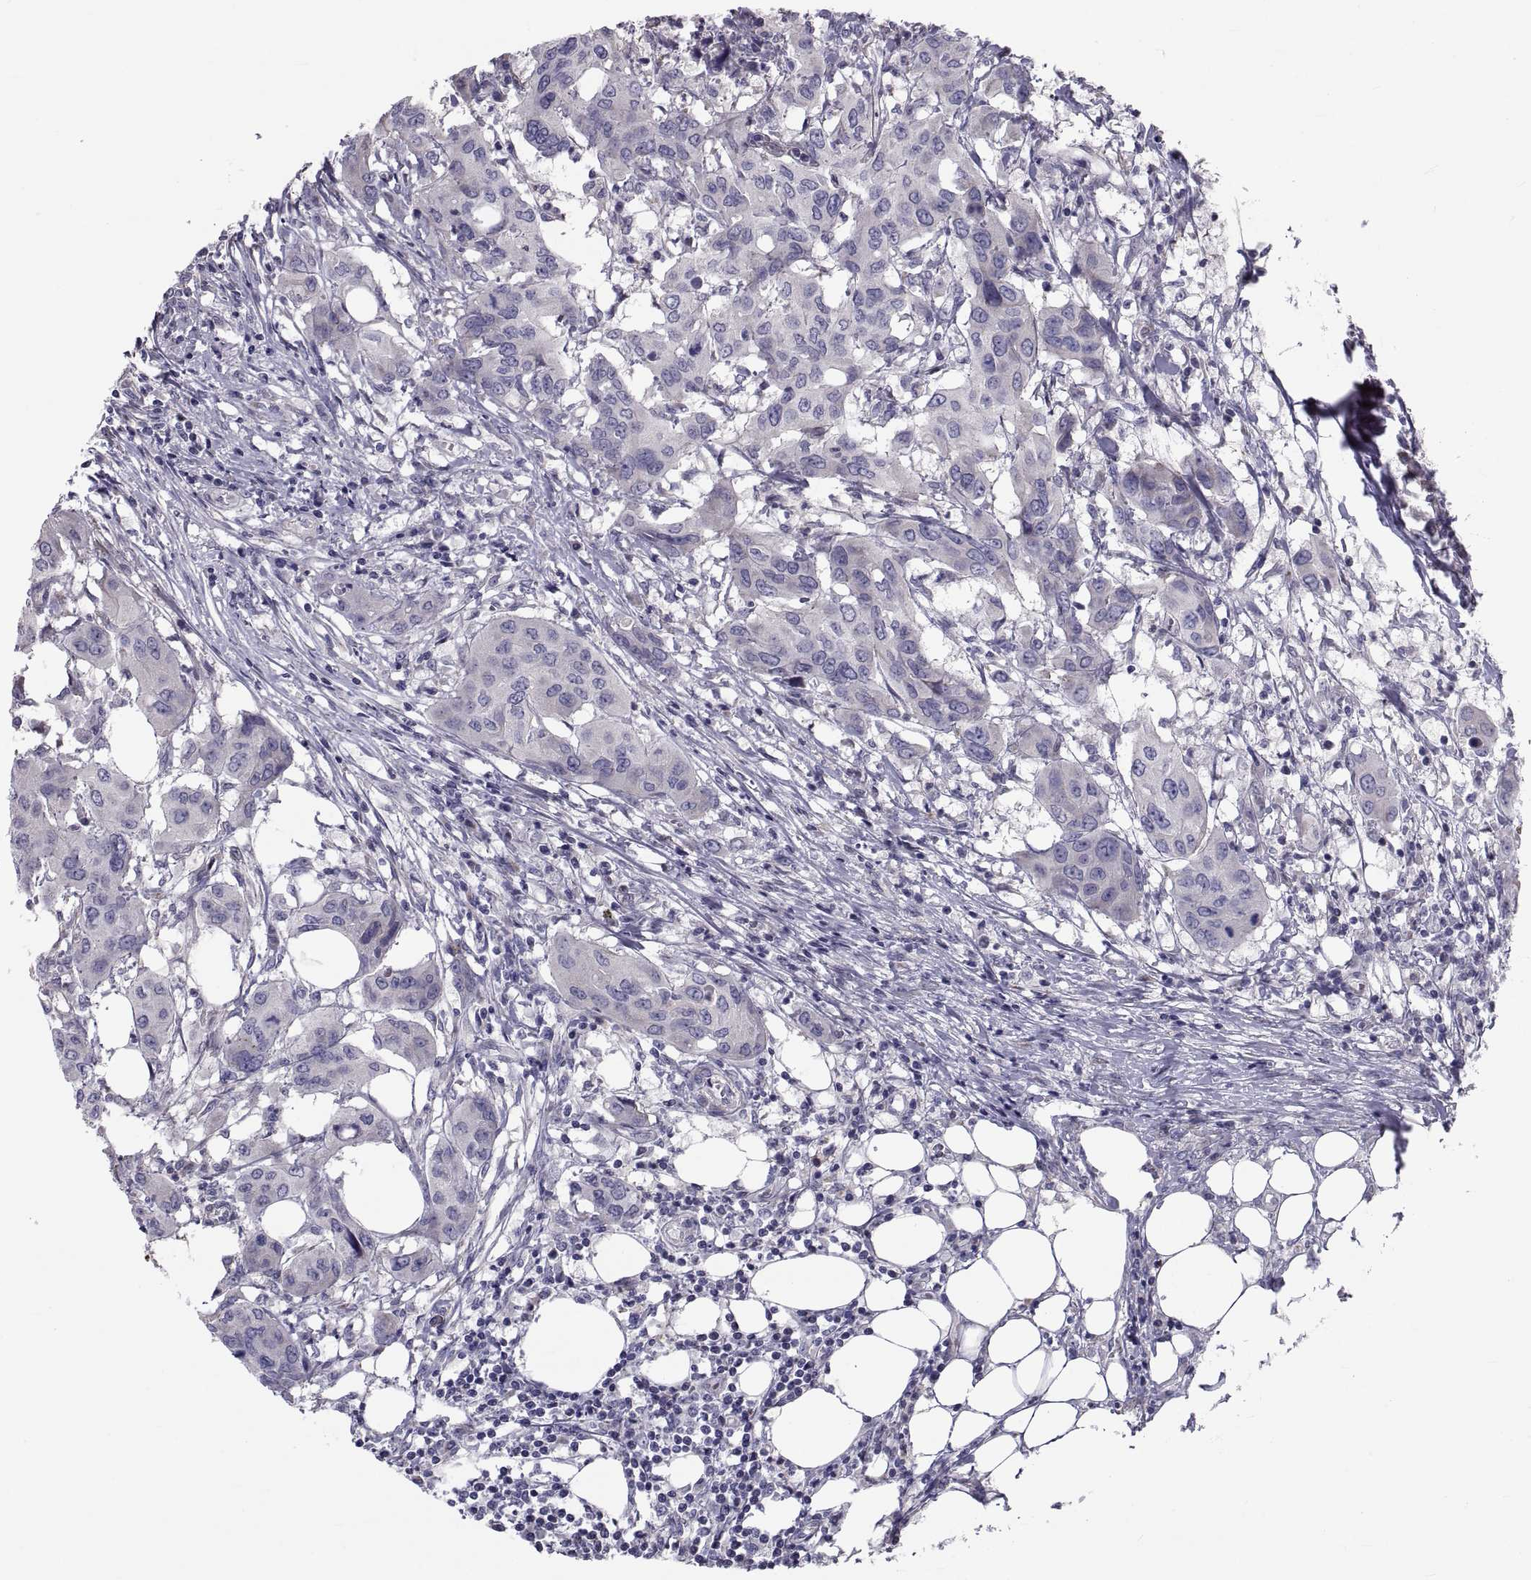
{"staining": {"intensity": "negative", "quantity": "none", "location": "none"}, "tissue": "urothelial cancer", "cell_type": "Tumor cells", "image_type": "cancer", "snomed": [{"axis": "morphology", "description": "Urothelial carcinoma, NOS"}, {"axis": "morphology", "description": "Urothelial carcinoma, High grade"}, {"axis": "topography", "description": "Urinary bladder"}], "caption": "DAB (3,3'-diaminobenzidine) immunohistochemical staining of urothelial cancer exhibits no significant positivity in tumor cells.", "gene": "ANO1", "patient": {"sex": "male", "age": 63}}